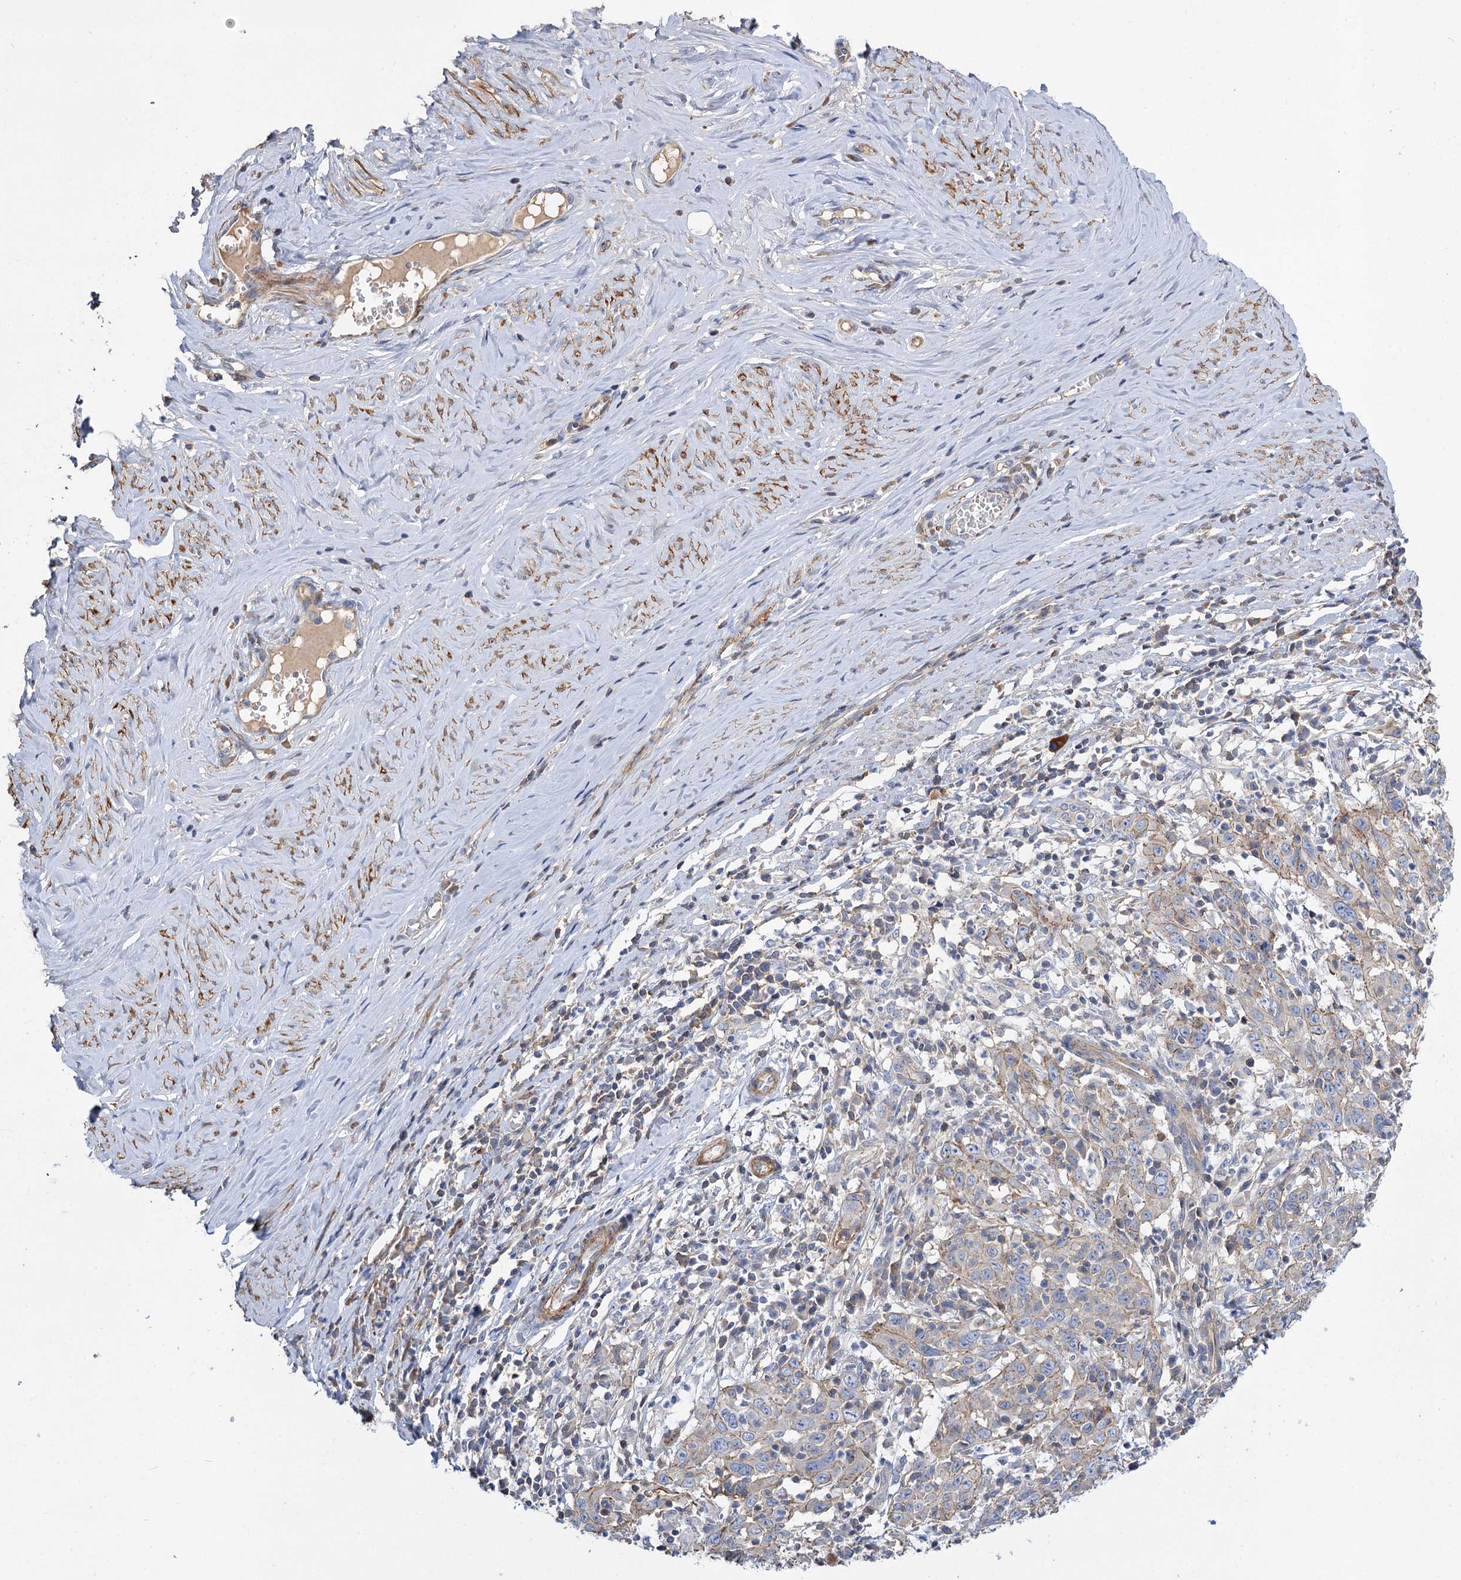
{"staining": {"intensity": "negative", "quantity": "none", "location": "none"}, "tissue": "cervical cancer", "cell_type": "Tumor cells", "image_type": "cancer", "snomed": [{"axis": "morphology", "description": "Squamous cell carcinoma, NOS"}, {"axis": "topography", "description": "Cervix"}], "caption": "Immunohistochemical staining of human squamous cell carcinoma (cervical) reveals no significant staining in tumor cells.", "gene": "NUDCD2", "patient": {"sex": "female", "age": 46}}